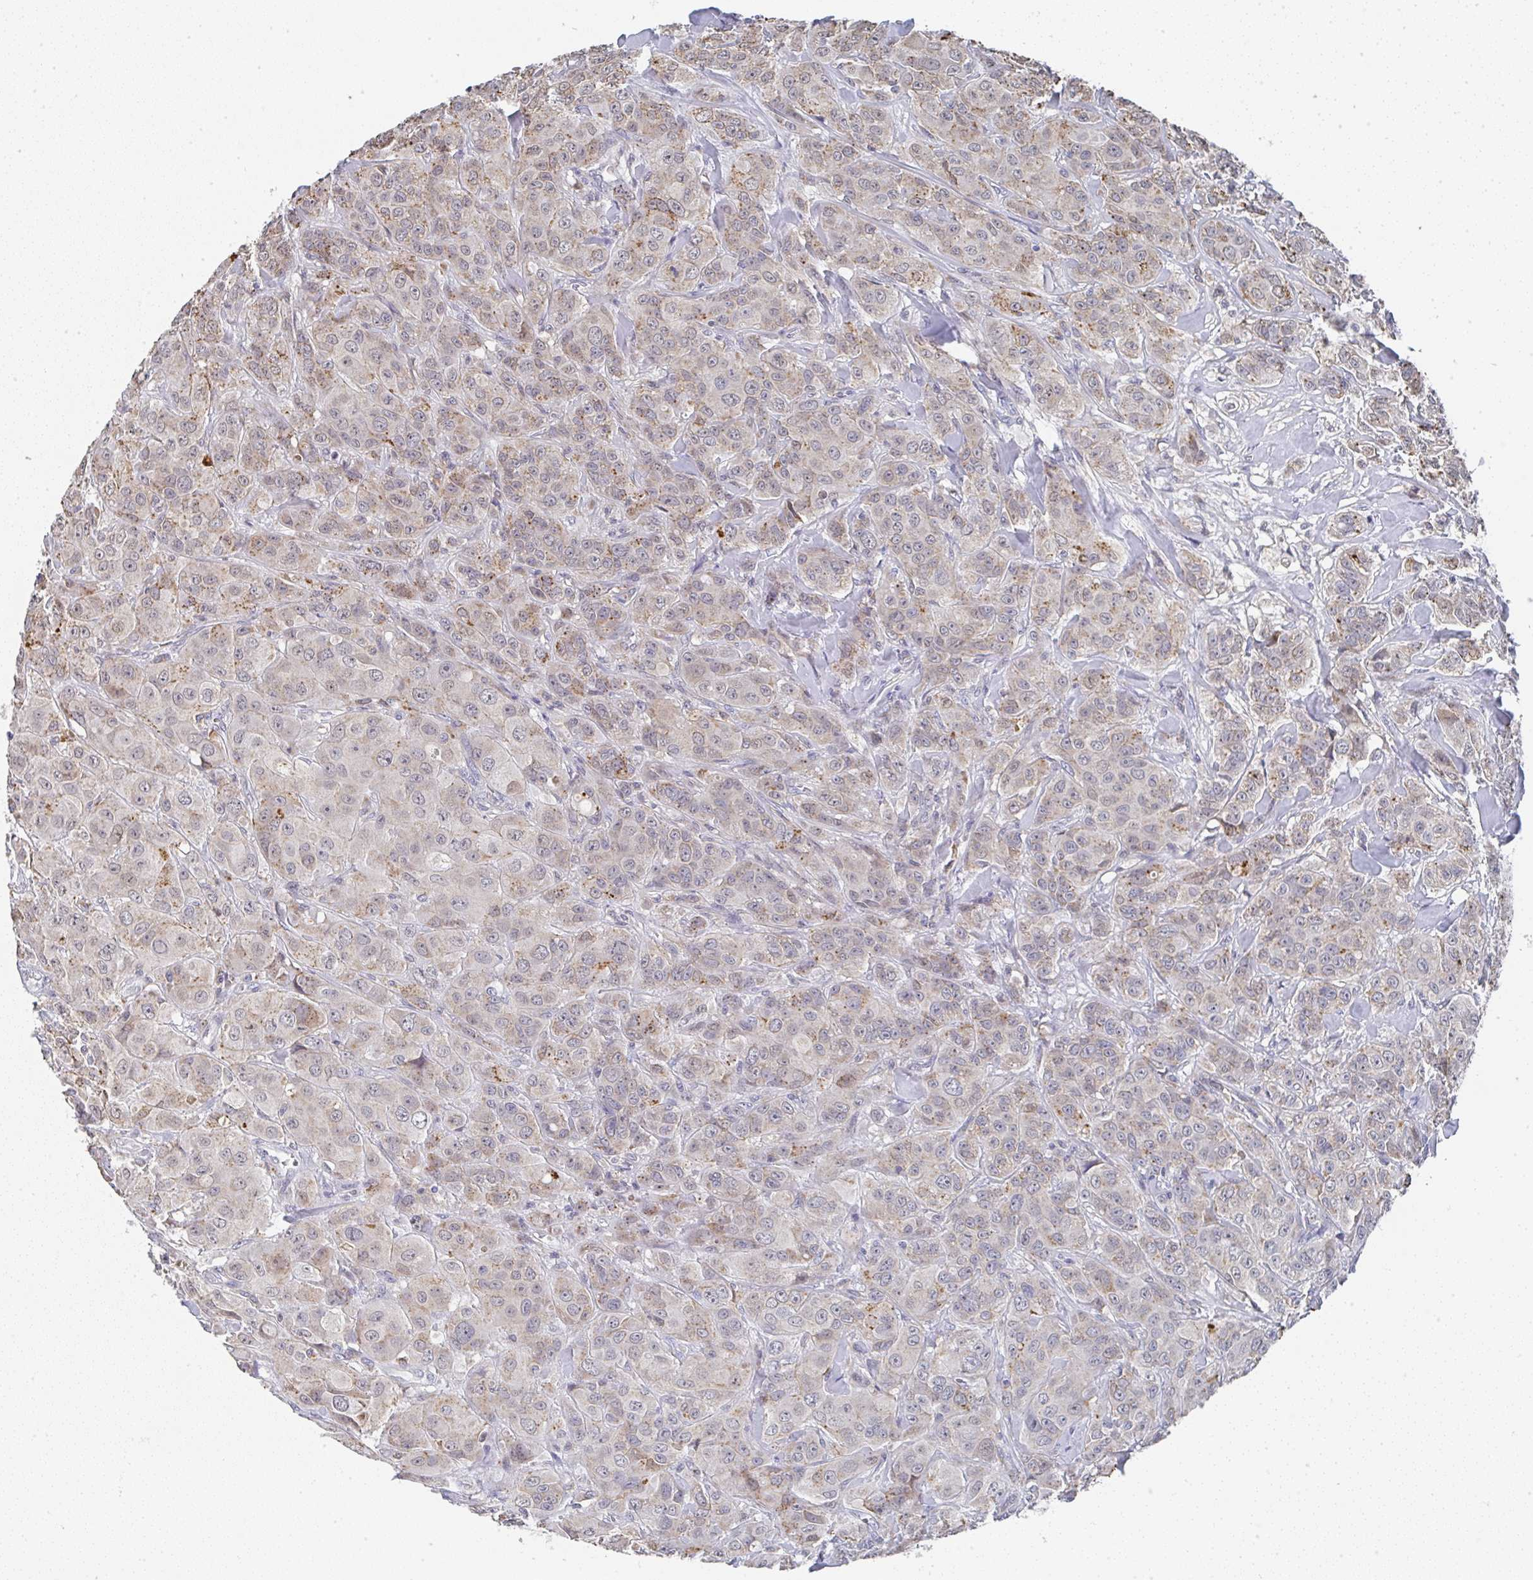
{"staining": {"intensity": "moderate", "quantity": "25%-75%", "location": "cytoplasmic/membranous,nuclear"}, "tissue": "breast cancer", "cell_type": "Tumor cells", "image_type": "cancer", "snomed": [{"axis": "morphology", "description": "Normal tissue, NOS"}, {"axis": "morphology", "description": "Duct carcinoma"}, {"axis": "topography", "description": "Breast"}], "caption": "This is an image of IHC staining of infiltrating ductal carcinoma (breast), which shows moderate staining in the cytoplasmic/membranous and nuclear of tumor cells.", "gene": "NCF1", "patient": {"sex": "female", "age": 43}}